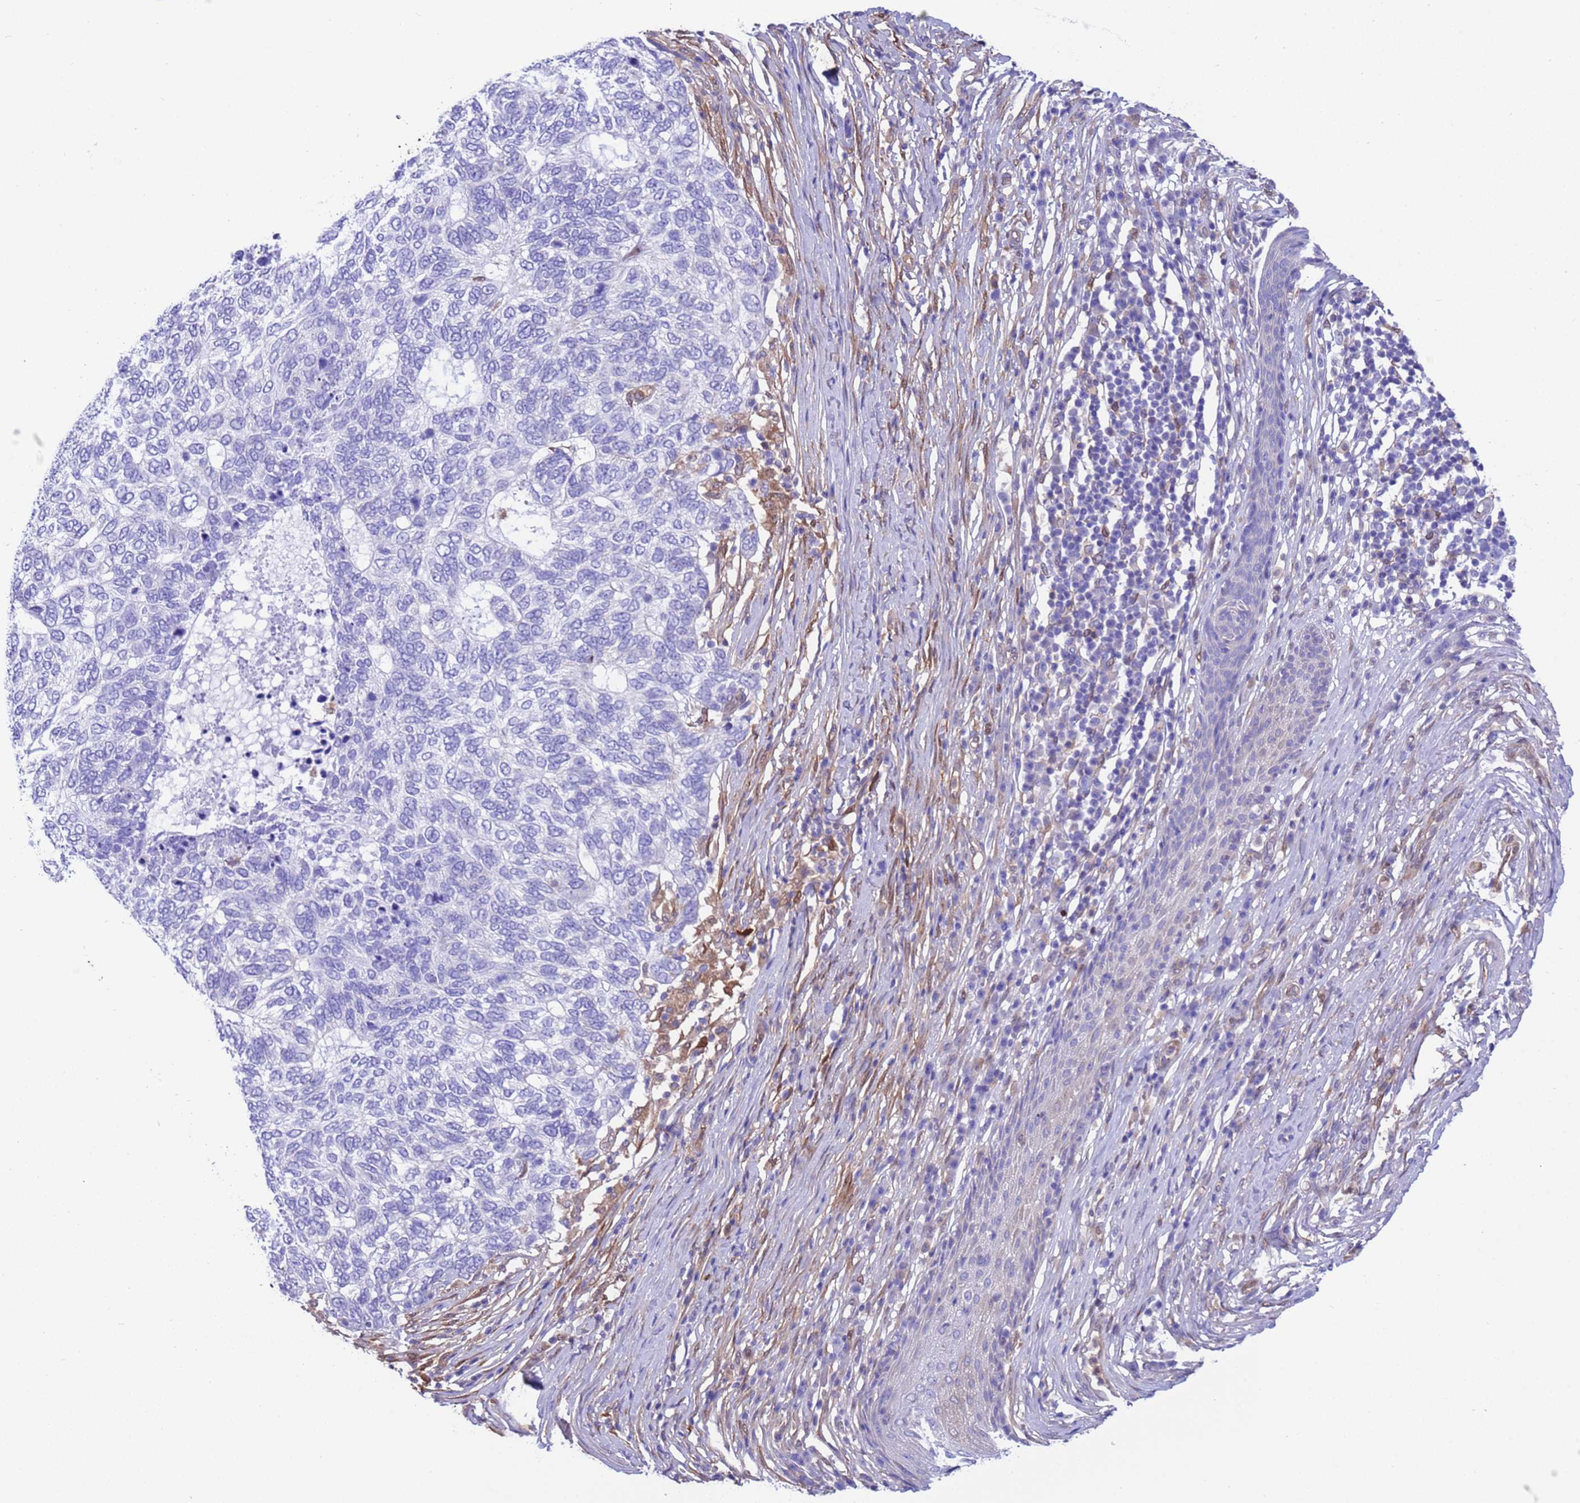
{"staining": {"intensity": "negative", "quantity": "none", "location": "none"}, "tissue": "skin cancer", "cell_type": "Tumor cells", "image_type": "cancer", "snomed": [{"axis": "morphology", "description": "Basal cell carcinoma"}, {"axis": "topography", "description": "Skin"}], "caption": "IHC photomicrograph of neoplastic tissue: skin cancer (basal cell carcinoma) stained with DAB exhibits no significant protein positivity in tumor cells. (DAB IHC with hematoxylin counter stain).", "gene": "C6orf47", "patient": {"sex": "female", "age": 65}}